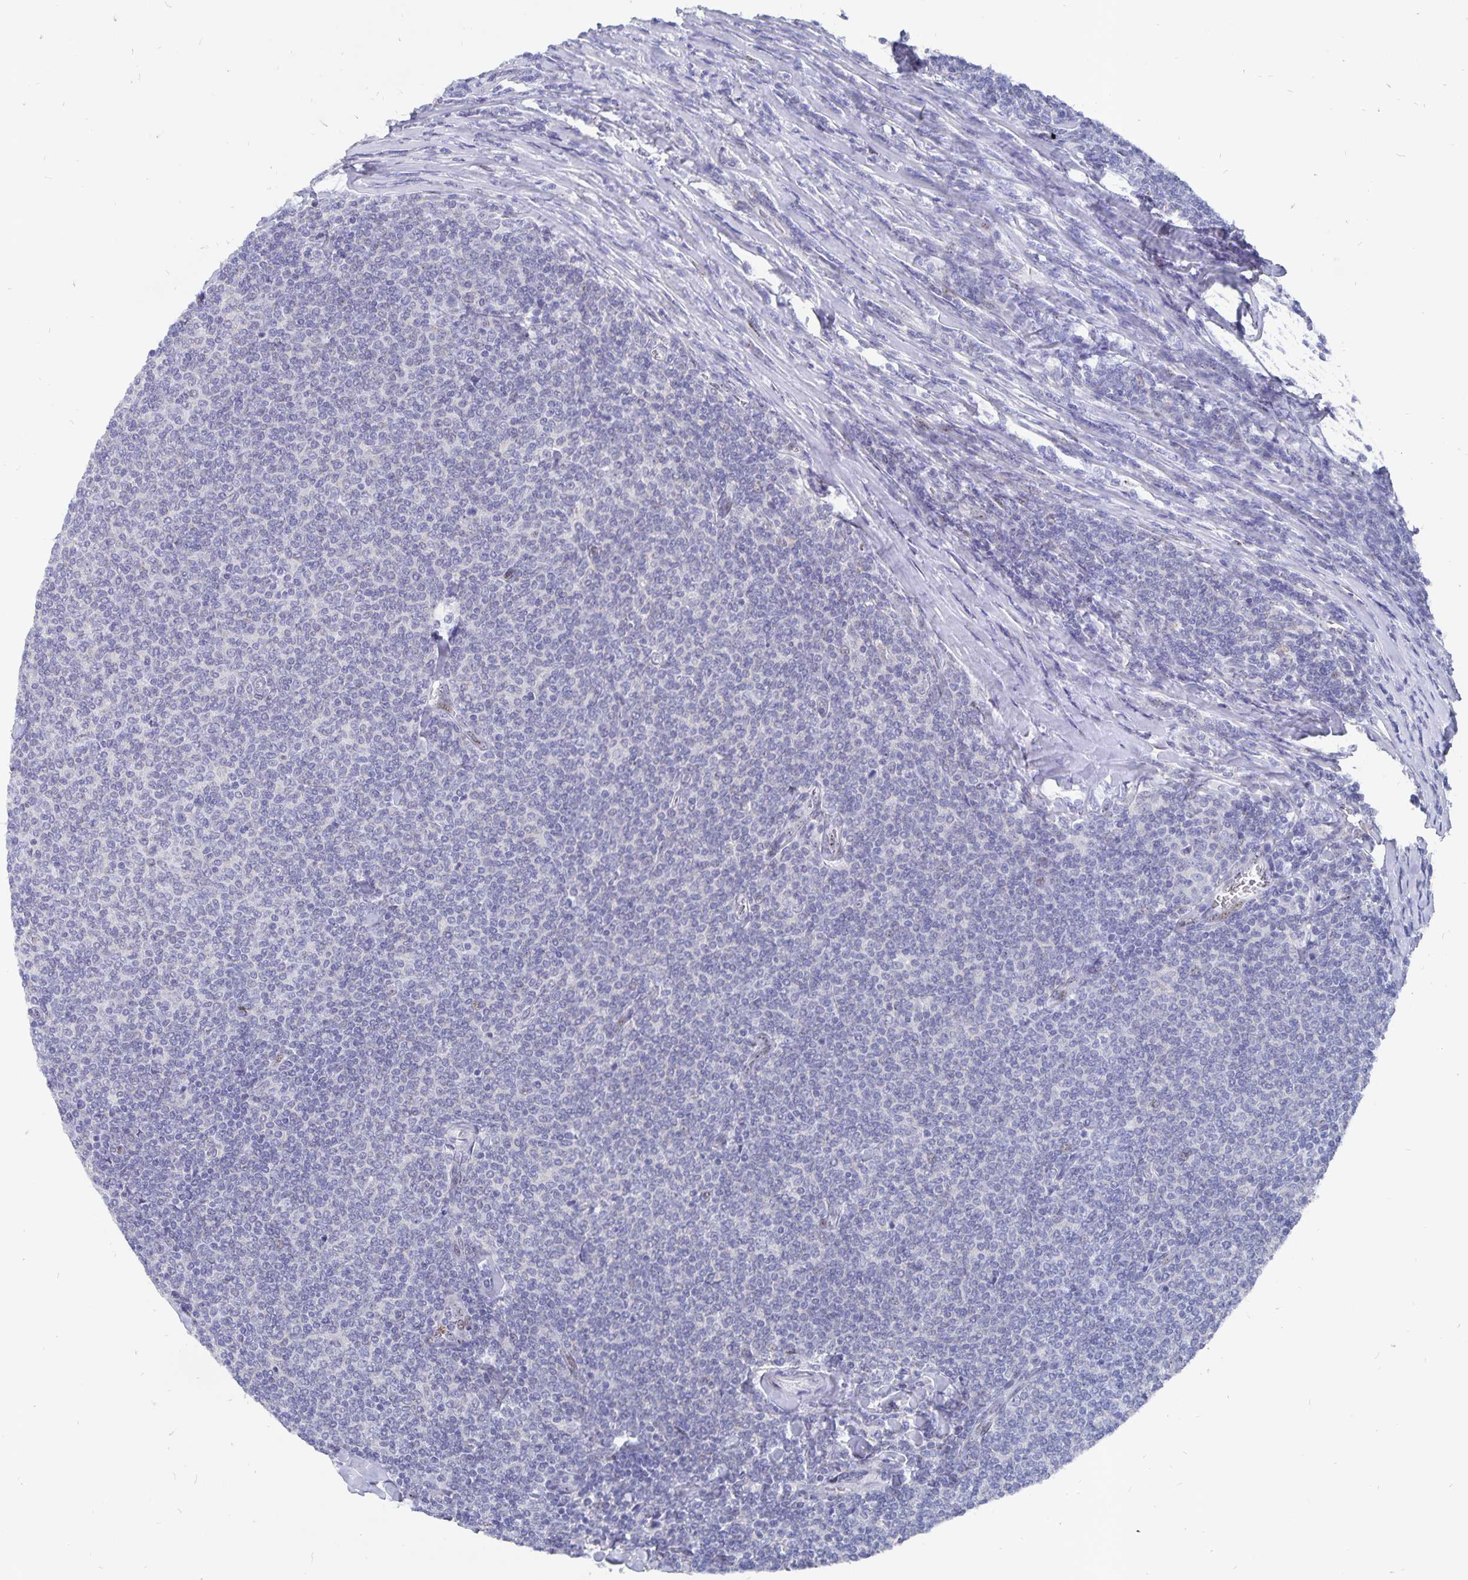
{"staining": {"intensity": "negative", "quantity": "none", "location": "none"}, "tissue": "lymphoma", "cell_type": "Tumor cells", "image_type": "cancer", "snomed": [{"axis": "morphology", "description": "Malignant lymphoma, non-Hodgkin's type, Low grade"}, {"axis": "topography", "description": "Lymph node"}], "caption": "An image of human malignant lymphoma, non-Hodgkin's type (low-grade) is negative for staining in tumor cells.", "gene": "SMOC1", "patient": {"sex": "male", "age": 52}}